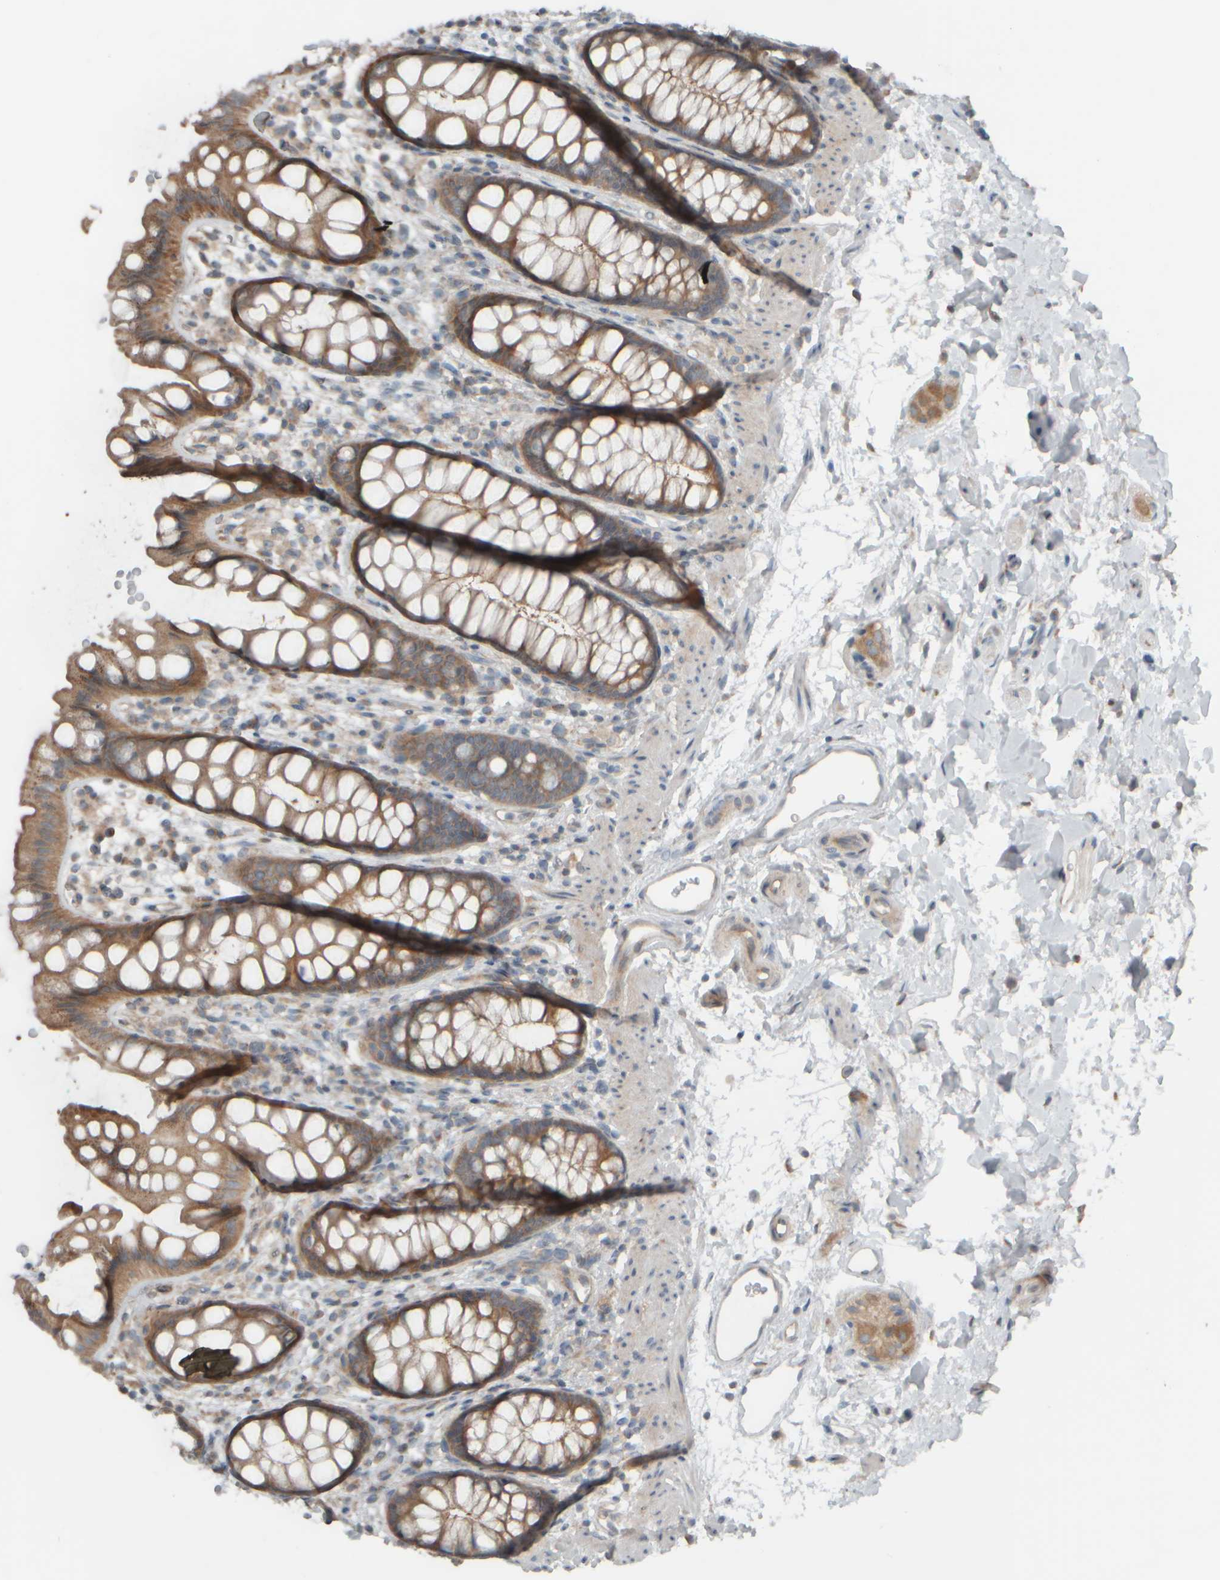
{"staining": {"intensity": "moderate", "quantity": ">75%", "location": "cytoplasmic/membranous"}, "tissue": "rectum", "cell_type": "Glandular cells", "image_type": "normal", "snomed": [{"axis": "morphology", "description": "Normal tissue, NOS"}, {"axis": "topography", "description": "Rectum"}], "caption": "DAB immunohistochemical staining of normal human rectum shows moderate cytoplasmic/membranous protein expression in about >75% of glandular cells.", "gene": "HGS", "patient": {"sex": "female", "age": 65}}